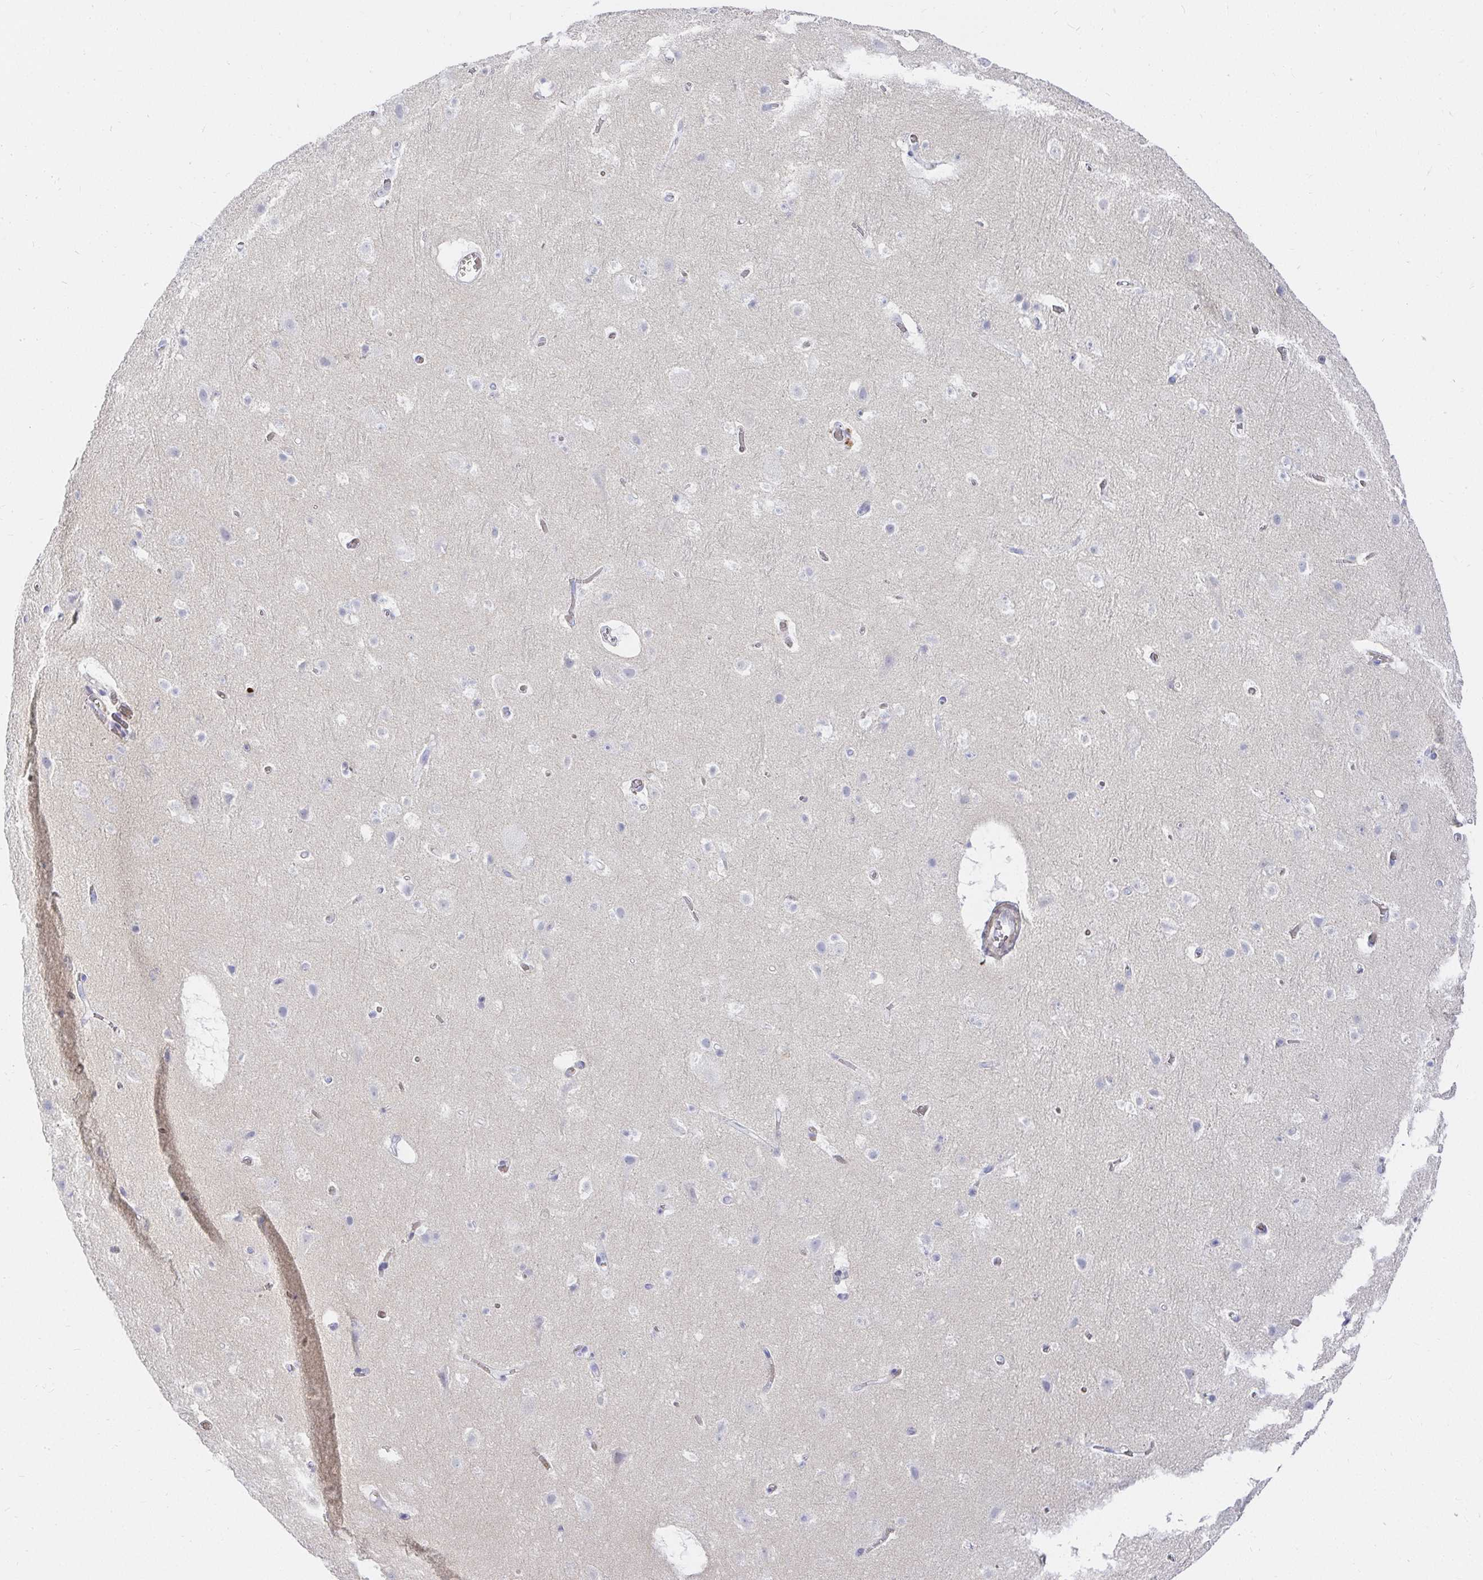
{"staining": {"intensity": "negative", "quantity": "none", "location": "none"}, "tissue": "cerebral cortex", "cell_type": "Endothelial cells", "image_type": "normal", "snomed": [{"axis": "morphology", "description": "Normal tissue, NOS"}, {"axis": "topography", "description": "Cerebral cortex"}], "caption": "This is an immunohistochemistry (IHC) histopathology image of normal cerebral cortex. There is no expression in endothelial cells.", "gene": "FGF21", "patient": {"sex": "female", "age": 42}}